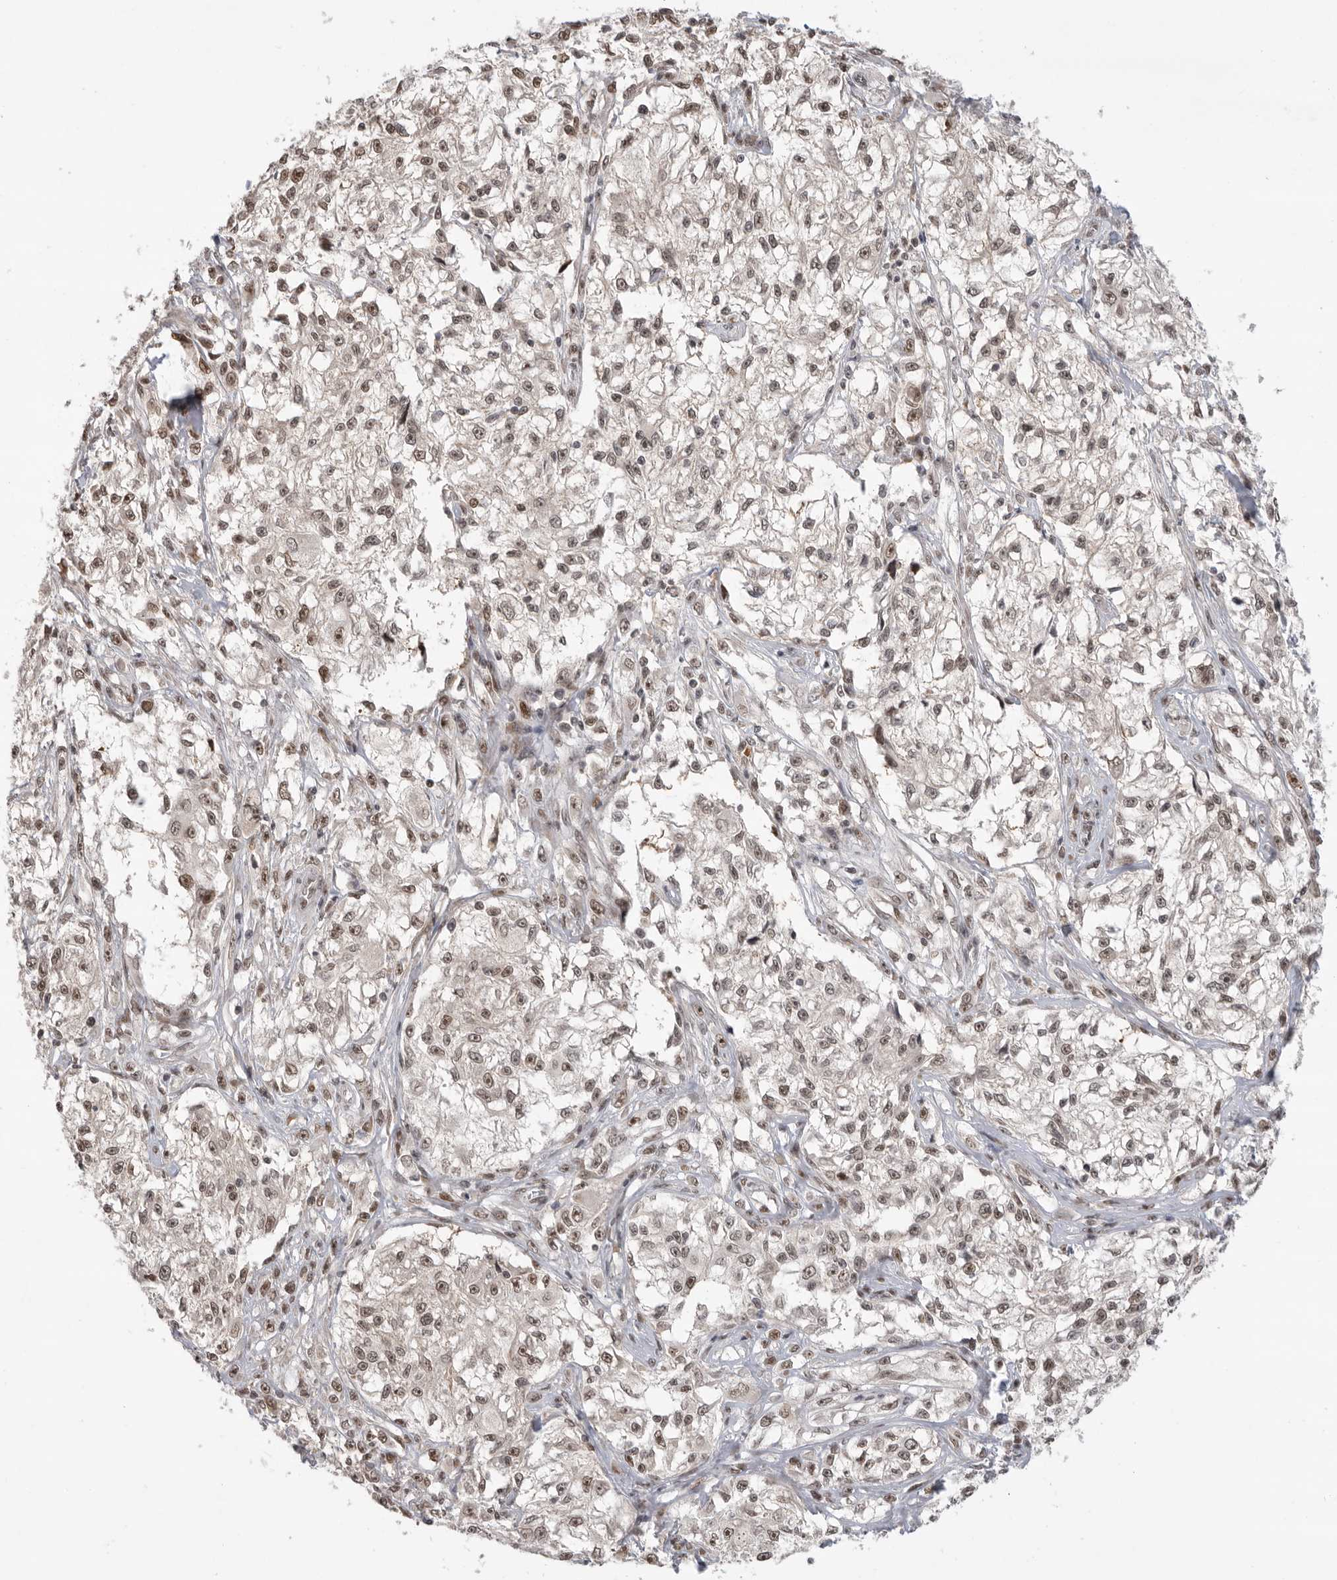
{"staining": {"intensity": "weak", "quantity": ">75%", "location": "nuclear"}, "tissue": "melanoma", "cell_type": "Tumor cells", "image_type": "cancer", "snomed": [{"axis": "morphology", "description": "Malignant melanoma, NOS"}, {"axis": "topography", "description": "Skin of head"}], "caption": "Brown immunohistochemical staining in human malignant melanoma exhibits weak nuclear expression in approximately >75% of tumor cells.", "gene": "ZNF830", "patient": {"sex": "male", "age": 83}}